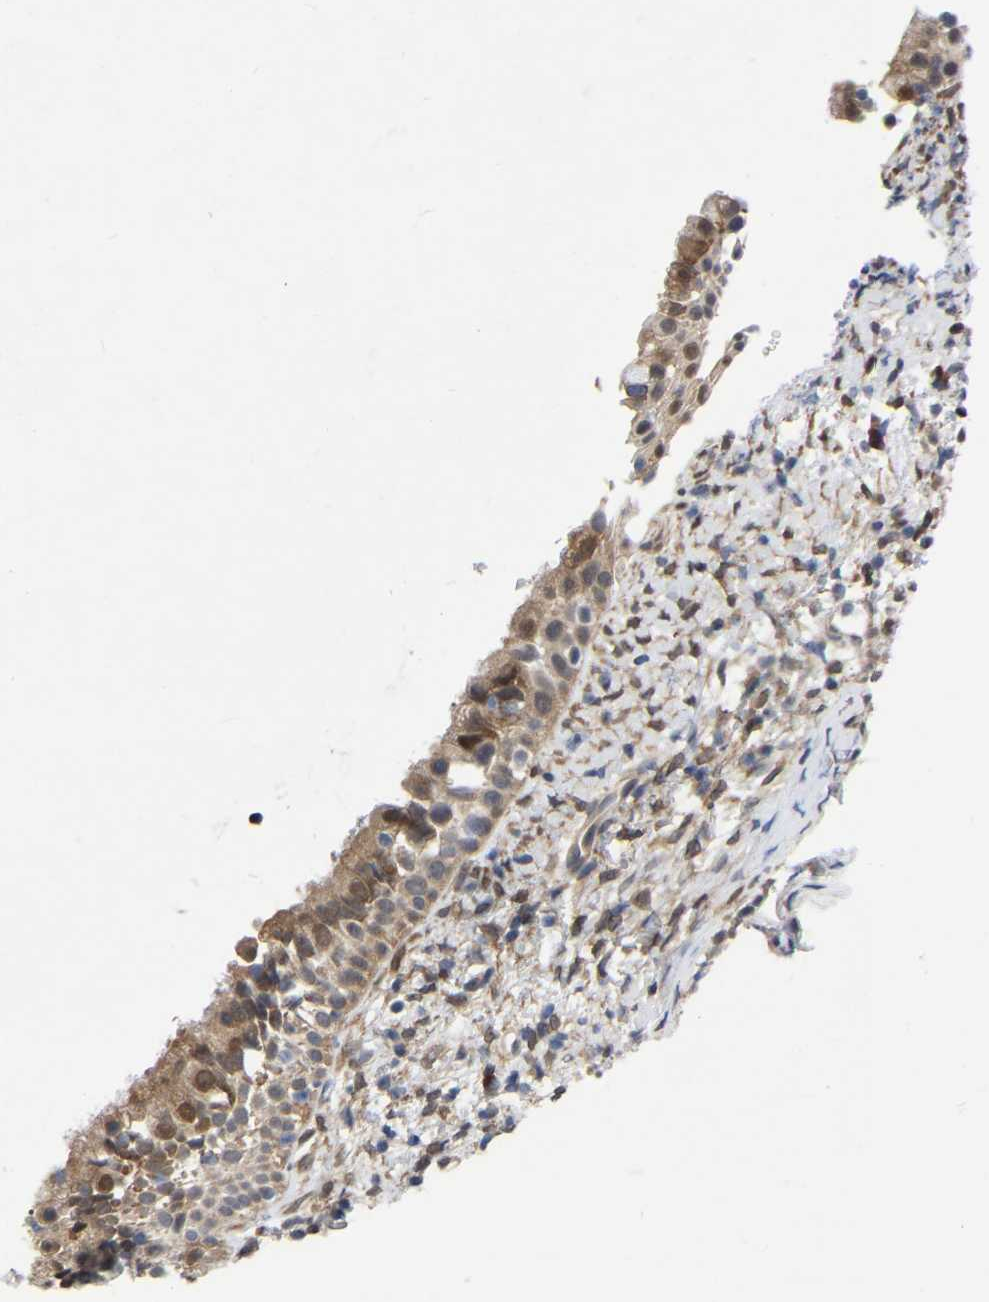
{"staining": {"intensity": "moderate", "quantity": "25%-75%", "location": "cytoplasmic/membranous"}, "tissue": "nasopharynx", "cell_type": "Respiratory epithelial cells", "image_type": "normal", "snomed": [{"axis": "morphology", "description": "Normal tissue, NOS"}, {"axis": "topography", "description": "Nasopharynx"}], "caption": "Immunohistochemistry image of benign nasopharynx: human nasopharynx stained using IHC displays medium levels of moderate protein expression localized specifically in the cytoplasmic/membranous of respiratory epithelial cells, appearing as a cytoplasmic/membranous brown color.", "gene": "UBE4B", "patient": {"sex": "male", "age": 22}}